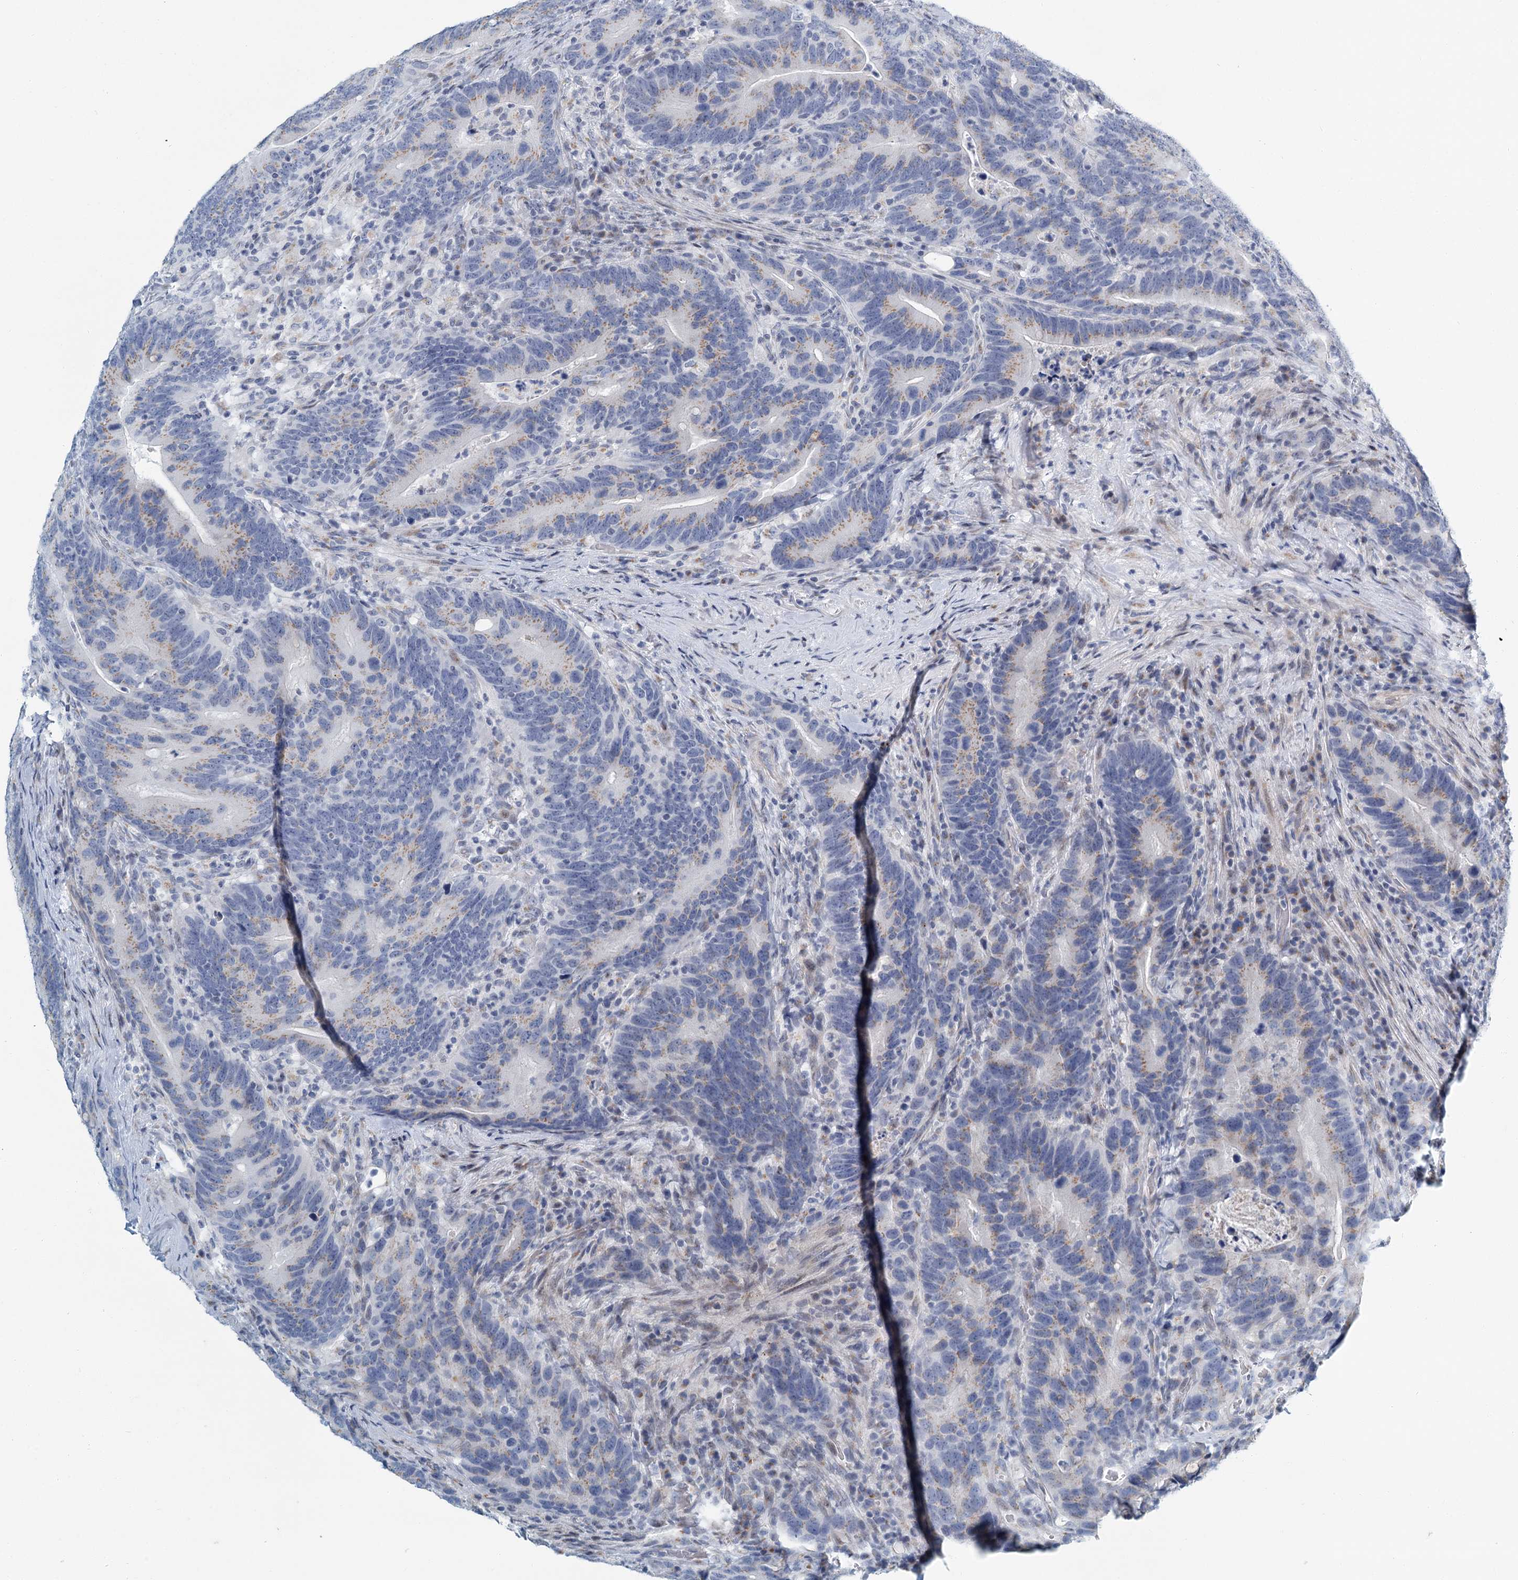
{"staining": {"intensity": "weak", "quantity": "25%-75%", "location": "cytoplasmic/membranous"}, "tissue": "colorectal cancer", "cell_type": "Tumor cells", "image_type": "cancer", "snomed": [{"axis": "morphology", "description": "Adenocarcinoma, NOS"}, {"axis": "topography", "description": "Colon"}], "caption": "Colorectal cancer was stained to show a protein in brown. There is low levels of weak cytoplasmic/membranous expression in about 25%-75% of tumor cells.", "gene": "ZNF527", "patient": {"sex": "female", "age": 66}}